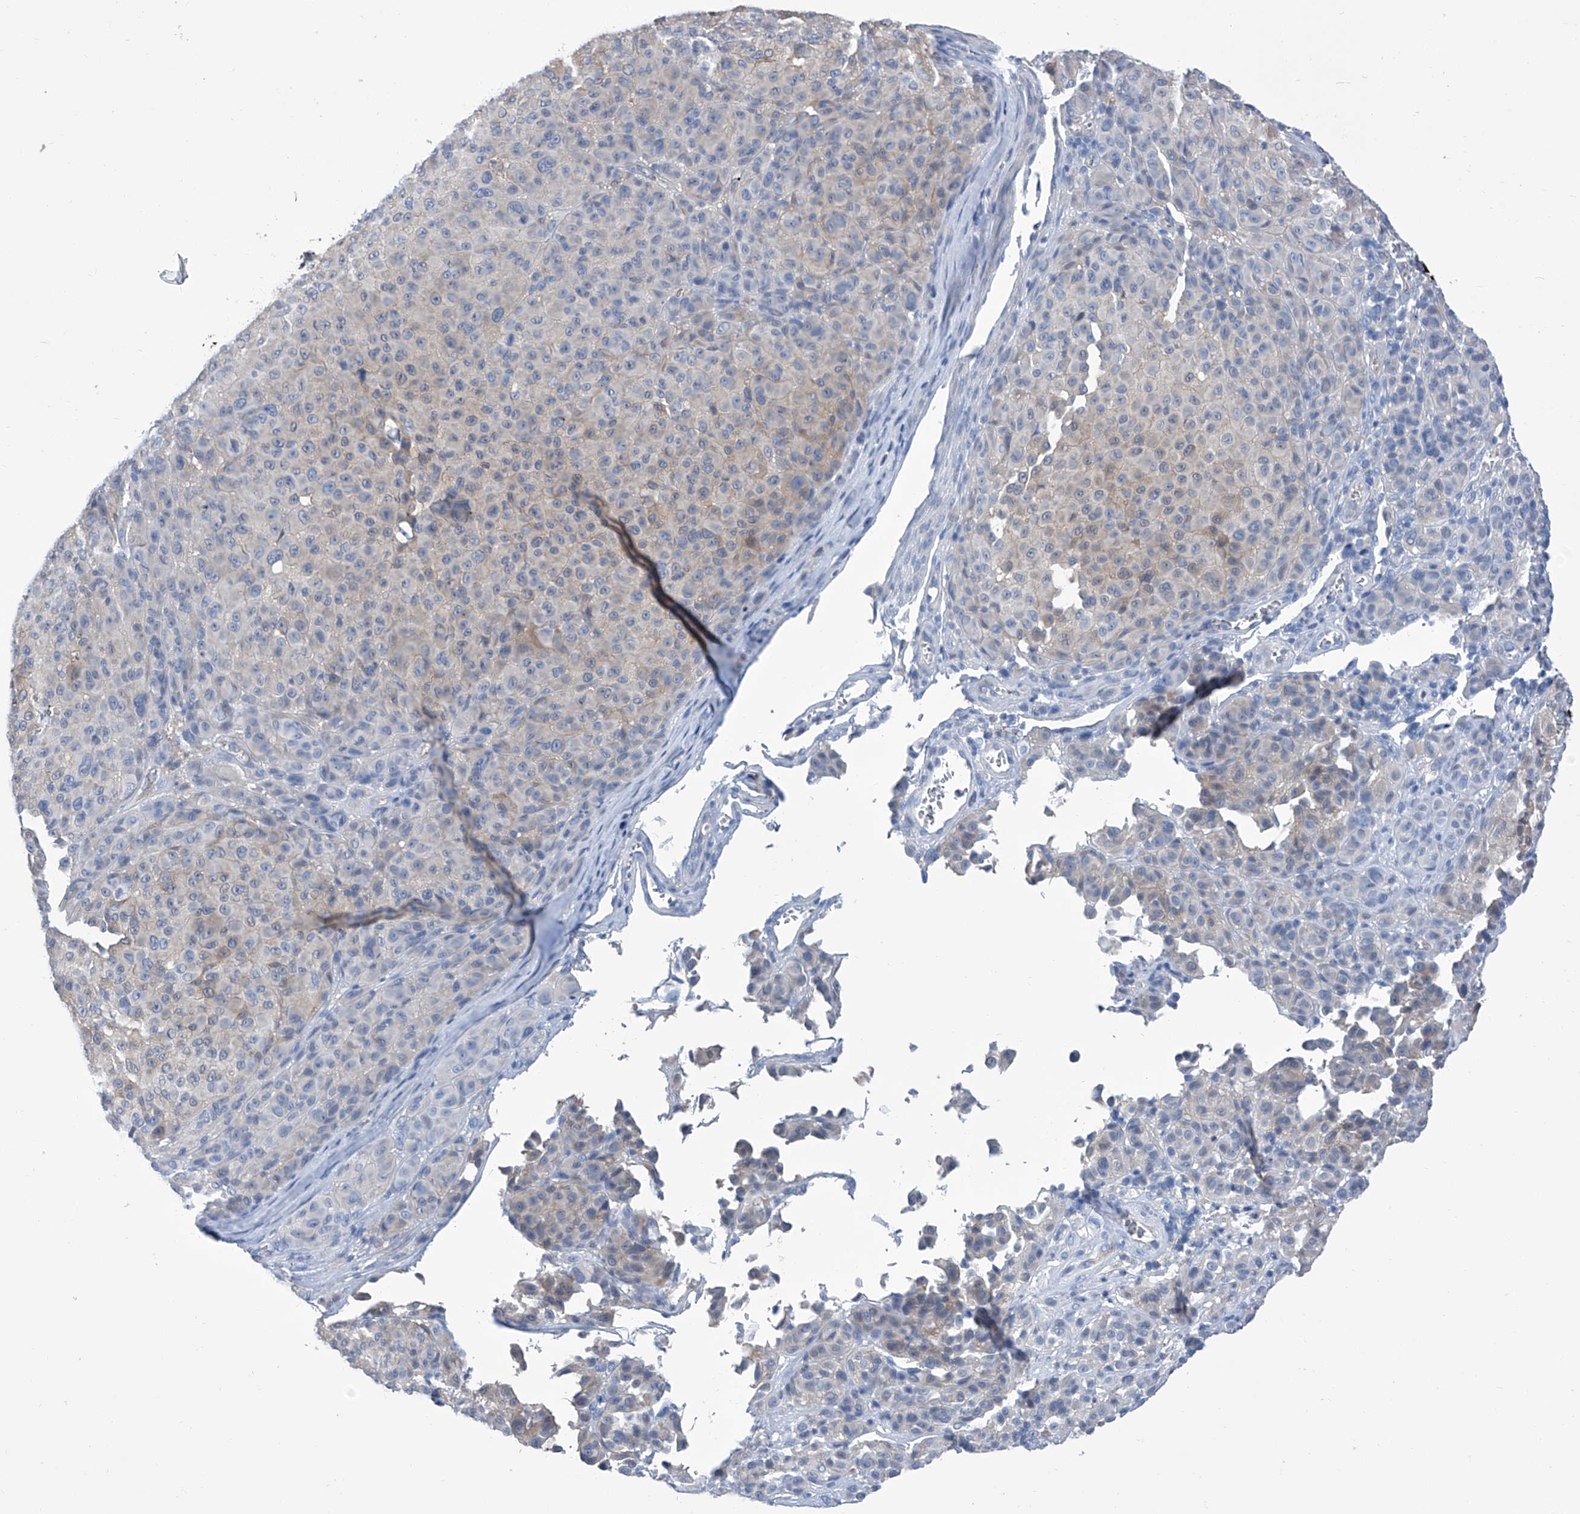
{"staining": {"intensity": "weak", "quantity": "25%-75%", "location": "cytoplasmic/membranous"}, "tissue": "melanoma", "cell_type": "Tumor cells", "image_type": "cancer", "snomed": [{"axis": "morphology", "description": "Malignant melanoma, NOS"}, {"axis": "topography", "description": "Skin"}], "caption": "A brown stain labels weak cytoplasmic/membranous positivity of a protein in human melanoma tumor cells. Using DAB (brown) and hematoxylin (blue) stains, captured at high magnification using brightfield microscopy.", "gene": "SMS", "patient": {"sex": "male", "age": 73}}